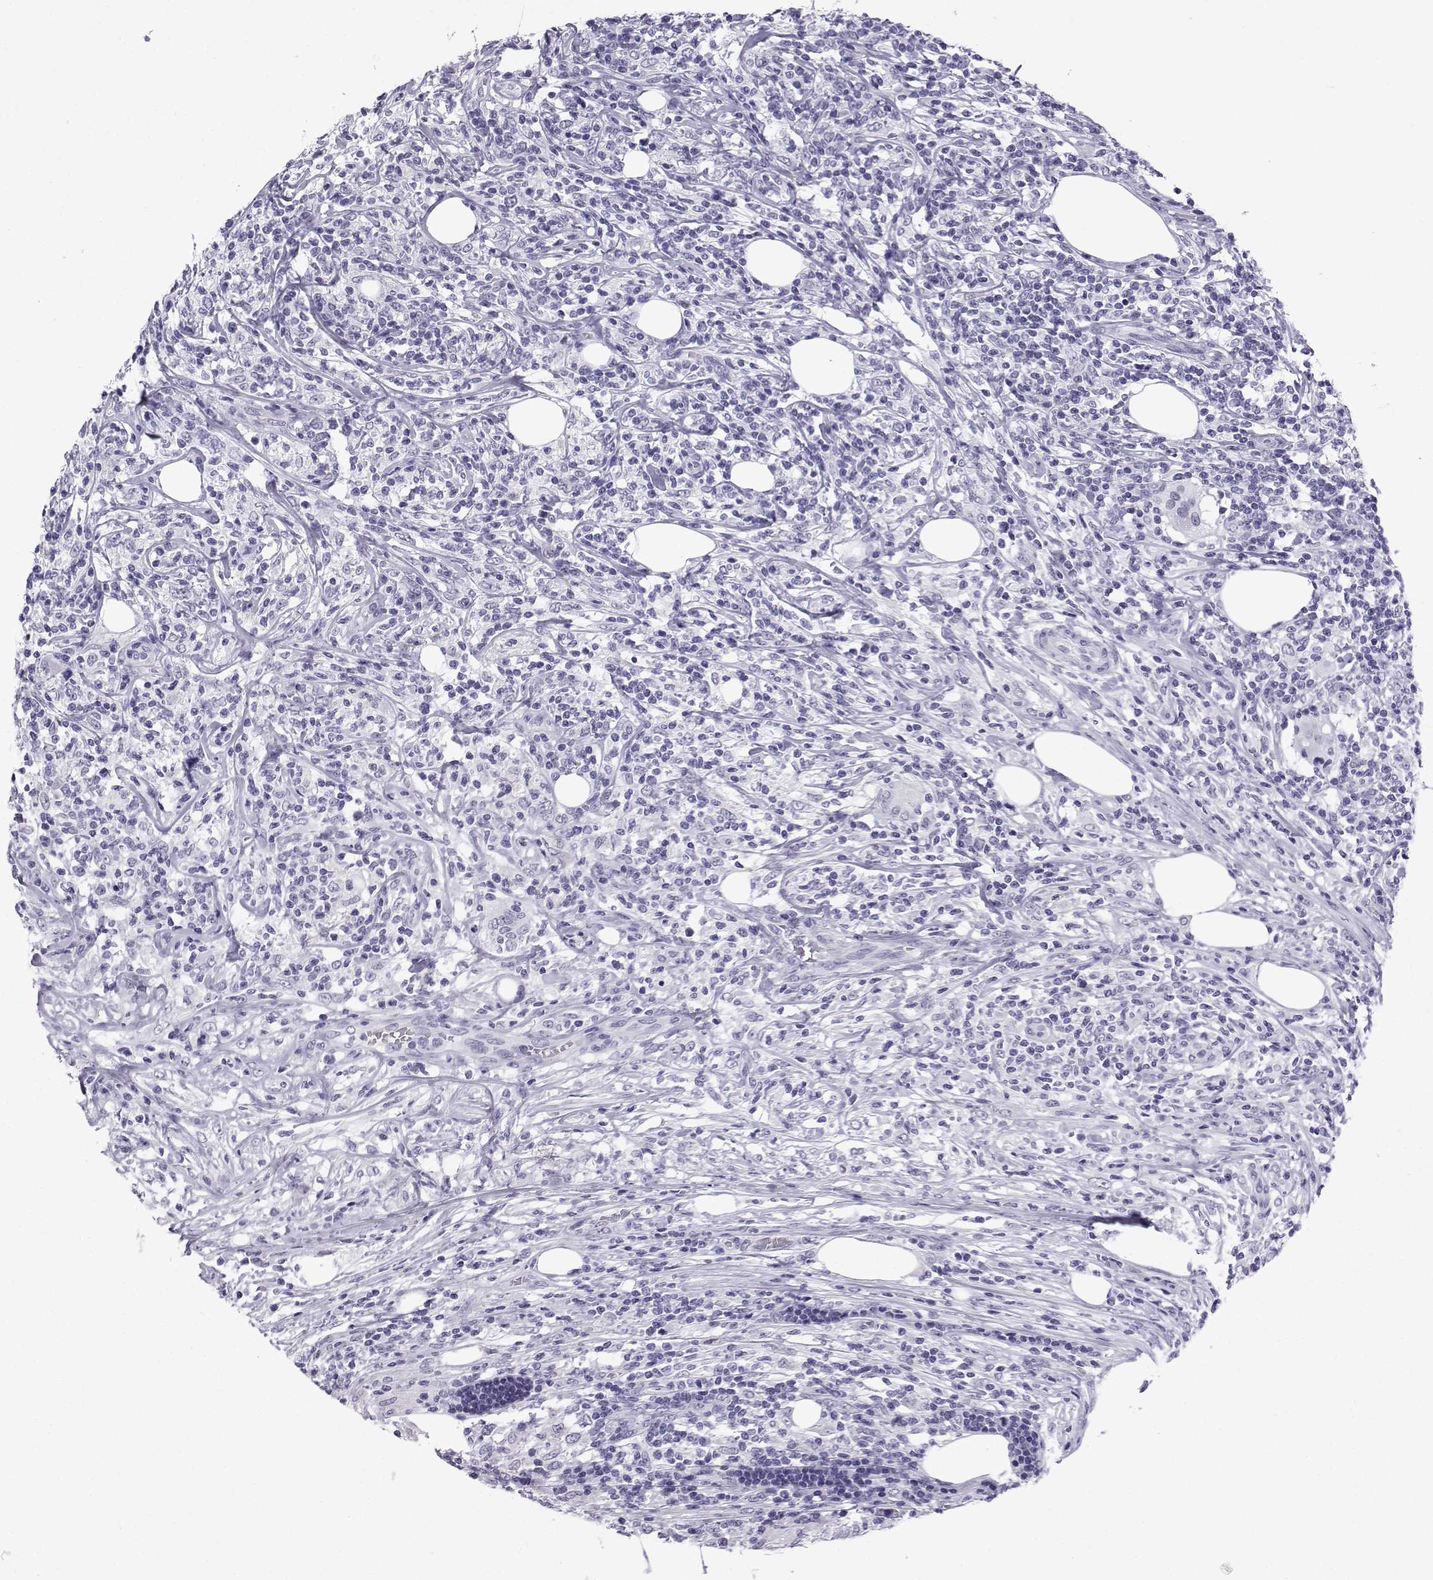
{"staining": {"intensity": "negative", "quantity": "none", "location": "none"}, "tissue": "lymphoma", "cell_type": "Tumor cells", "image_type": "cancer", "snomed": [{"axis": "morphology", "description": "Malignant lymphoma, non-Hodgkin's type, High grade"}, {"axis": "topography", "description": "Lymph node"}], "caption": "Immunohistochemistry micrograph of human high-grade malignant lymphoma, non-Hodgkin's type stained for a protein (brown), which reveals no positivity in tumor cells.", "gene": "MRGBP", "patient": {"sex": "female", "age": 84}}